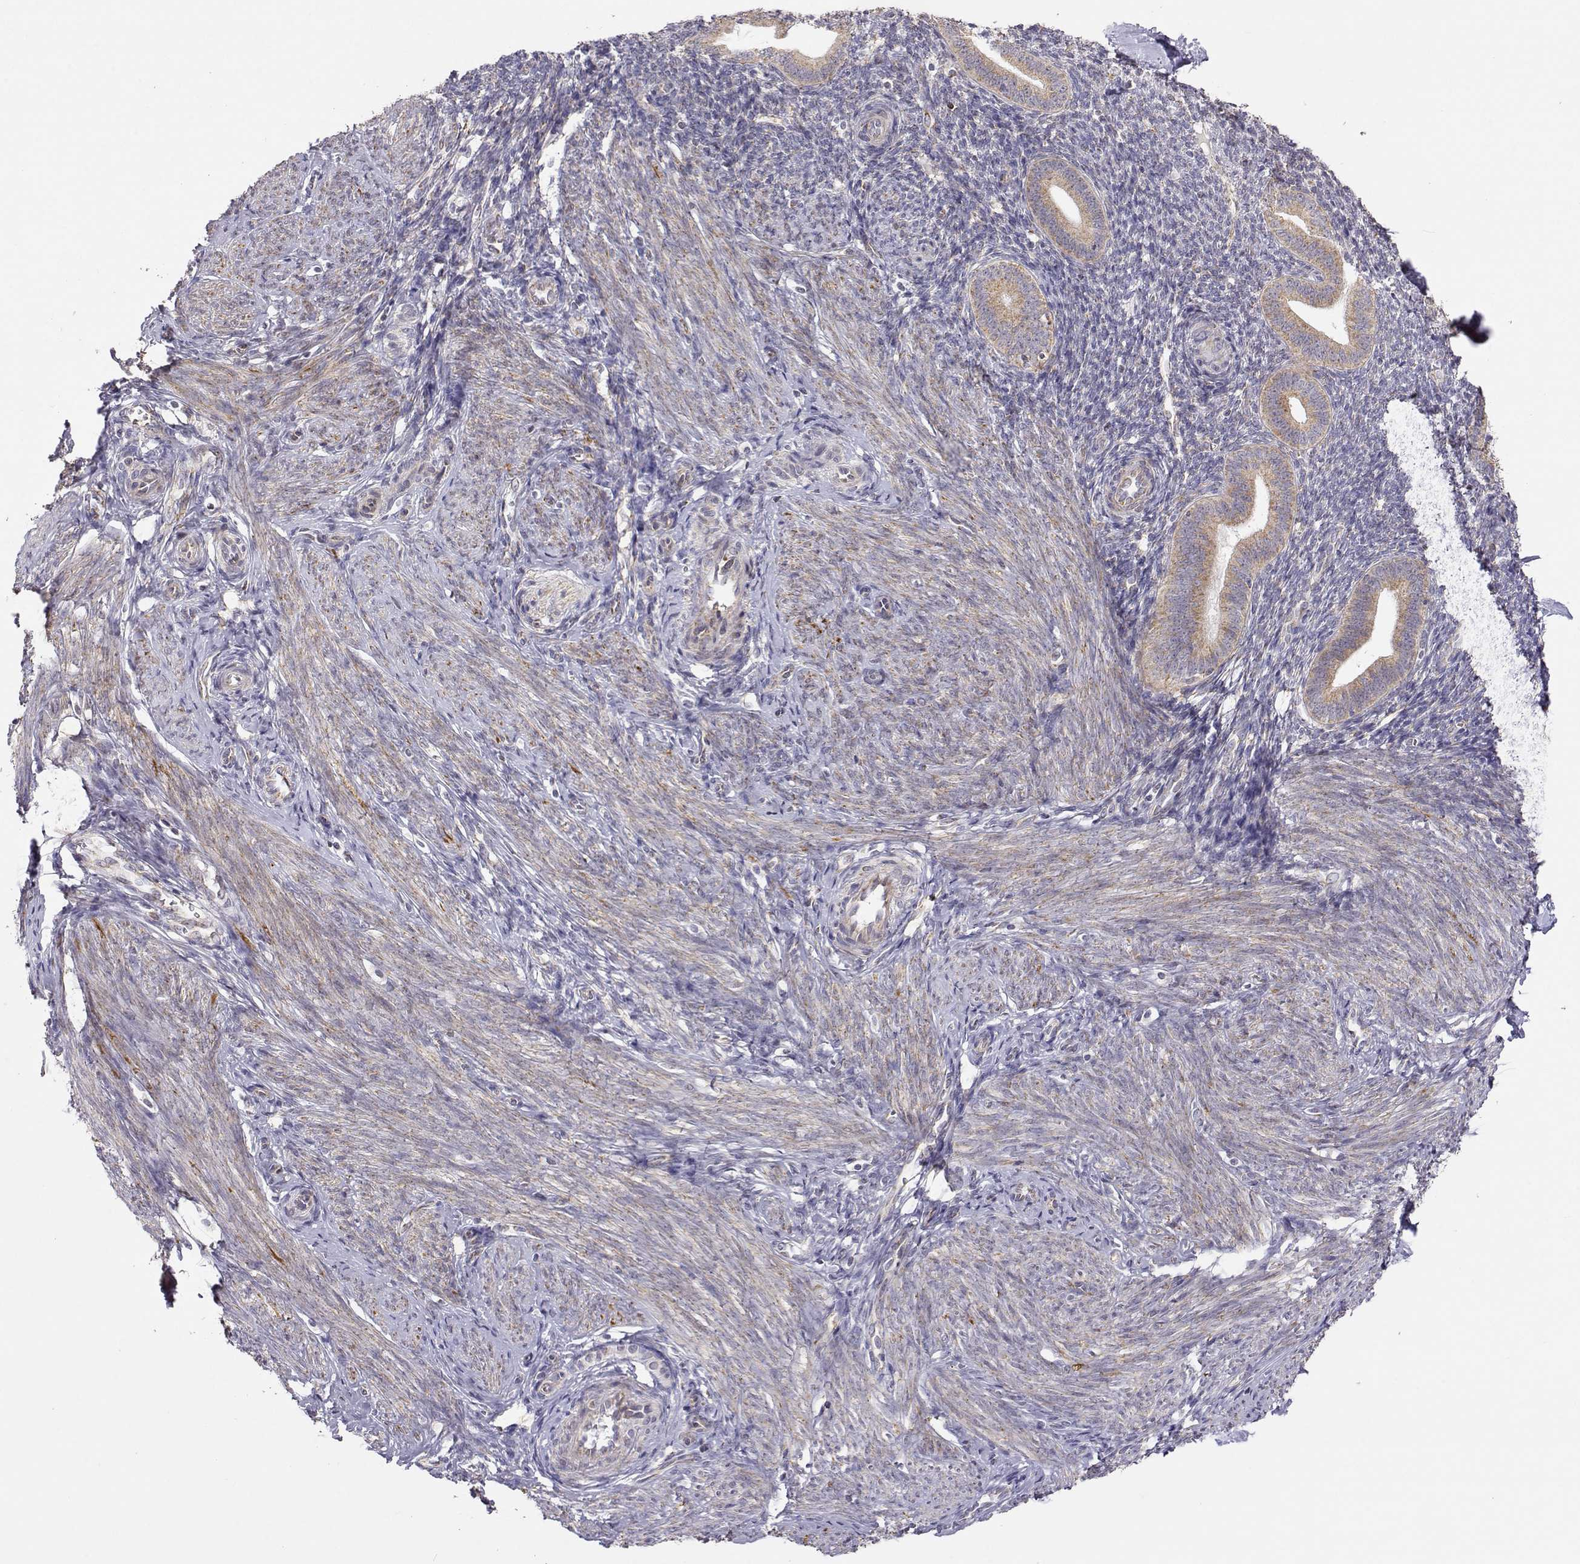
{"staining": {"intensity": "weak", "quantity": "<25%", "location": "cytoplasmic/membranous"}, "tissue": "endometrium", "cell_type": "Cells in endometrial stroma", "image_type": "normal", "snomed": [{"axis": "morphology", "description": "Normal tissue, NOS"}, {"axis": "topography", "description": "Endometrium"}], "caption": "This is an immunohistochemistry photomicrograph of unremarkable human endometrium. There is no positivity in cells in endometrial stroma.", "gene": "EXOG", "patient": {"sex": "female", "age": 40}}